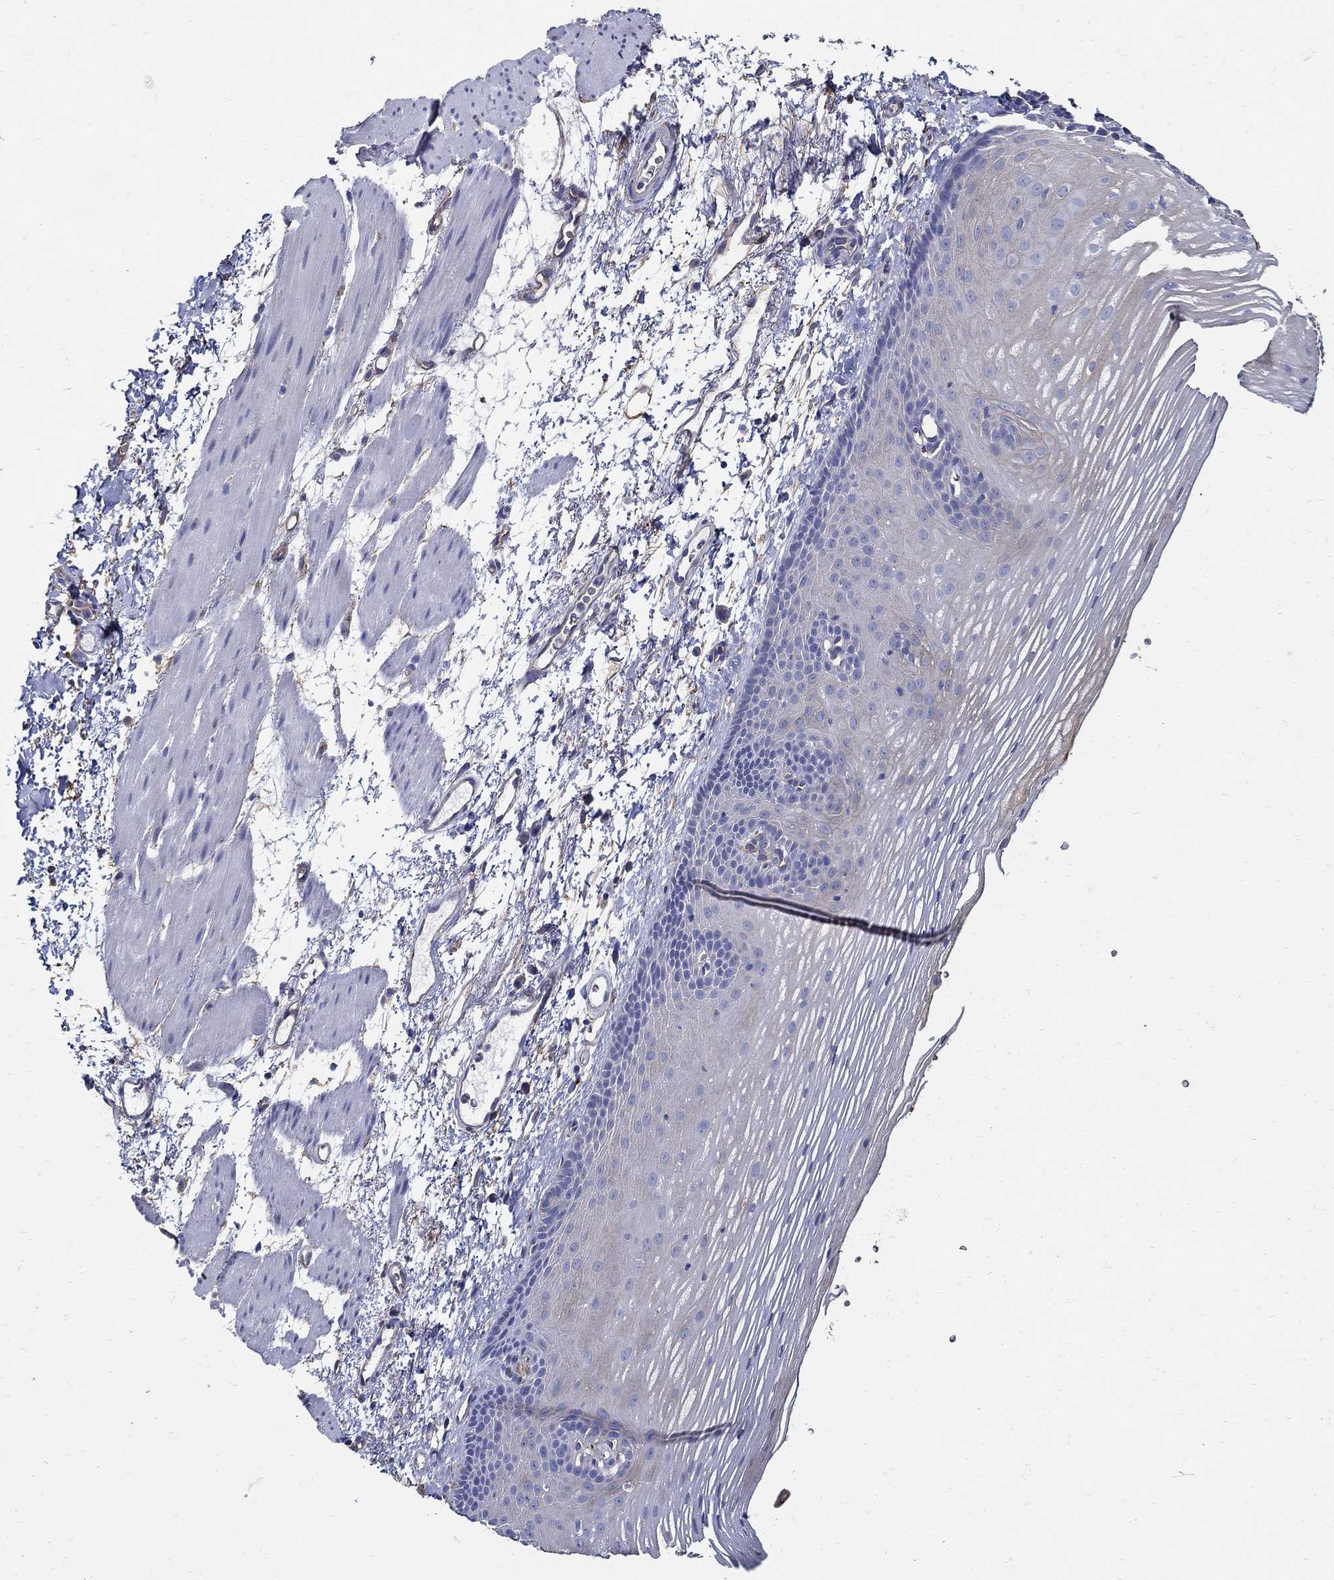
{"staining": {"intensity": "negative", "quantity": "none", "location": "none"}, "tissue": "esophagus", "cell_type": "Squamous epithelial cells", "image_type": "normal", "snomed": [{"axis": "morphology", "description": "Normal tissue, NOS"}, {"axis": "topography", "description": "Esophagus"}], "caption": "Squamous epithelial cells are negative for brown protein staining in benign esophagus. (Stains: DAB (3,3'-diaminobenzidine) immunohistochemistry with hematoxylin counter stain, Microscopy: brightfield microscopy at high magnification).", "gene": "APBB3", "patient": {"sex": "male", "age": 76}}